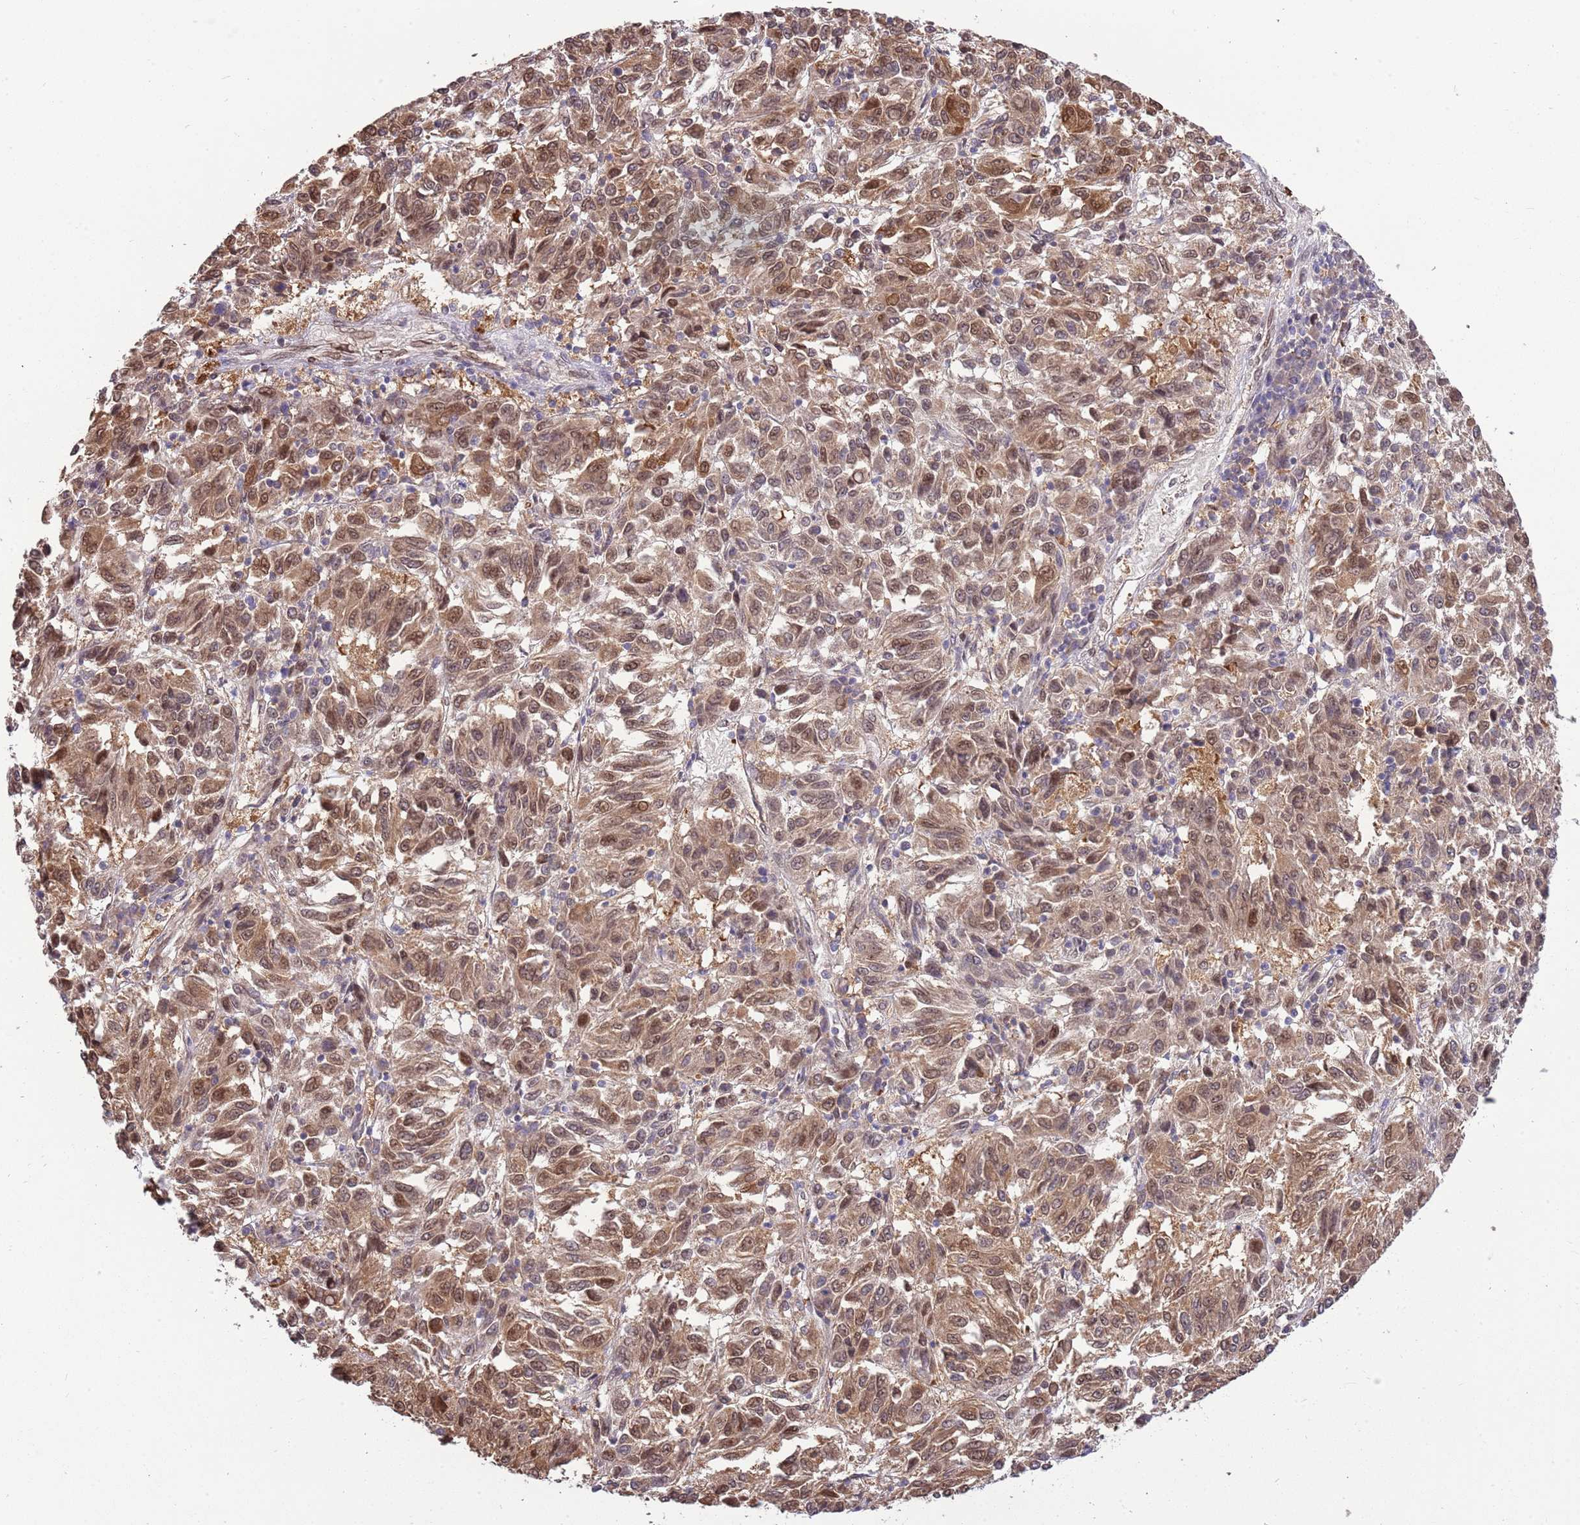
{"staining": {"intensity": "moderate", "quantity": ">75%", "location": "cytoplasmic/membranous,nuclear"}, "tissue": "melanoma", "cell_type": "Tumor cells", "image_type": "cancer", "snomed": [{"axis": "morphology", "description": "Malignant melanoma, Metastatic site"}, {"axis": "topography", "description": "Lung"}], "caption": "There is medium levels of moderate cytoplasmic/membranous and nuclear positivity in tumor cells of malignant melanoma (metastatic site), as demonstrated by immunohistochemical staining (brown color).", "gene": "ZNF665", "patient": {"sex": "male", "age": 64}}